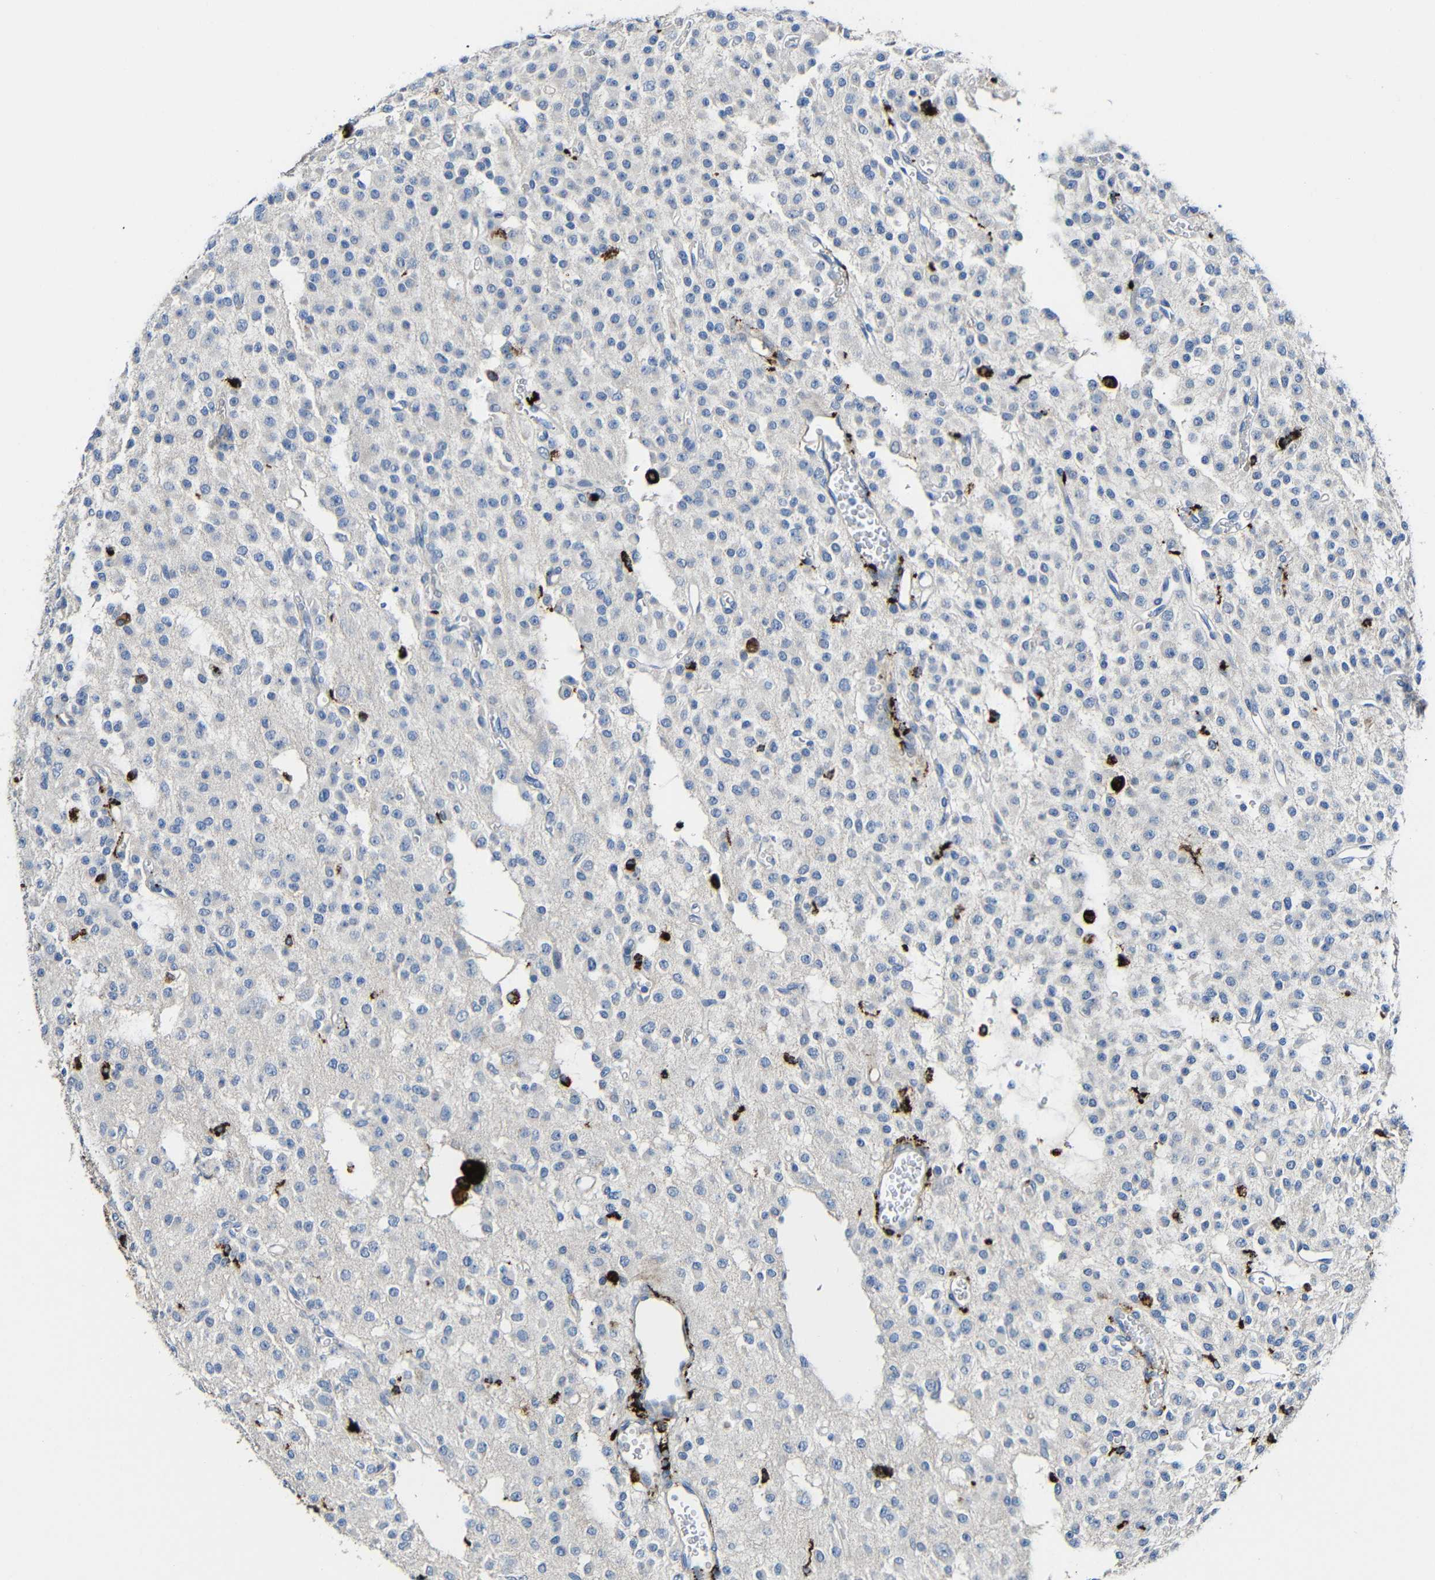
{"staining": {"intensity": "negative", "quantity": "none", "location": "none"}, "tissue": "glioma", "cell_type": "Tumor cells", "image_type": "cancer", "snomed": [{"axis": "morphology", "description": "Glioma, malignant, Low grade"}, {"axis": "topography", "description": "Brain"}], "caption": "Tumor cells are negative for protein expression in human malignant glioma (low-grade).", "gene": "HLA-DMA", "patient": {"sex": "male", "age": 38}}